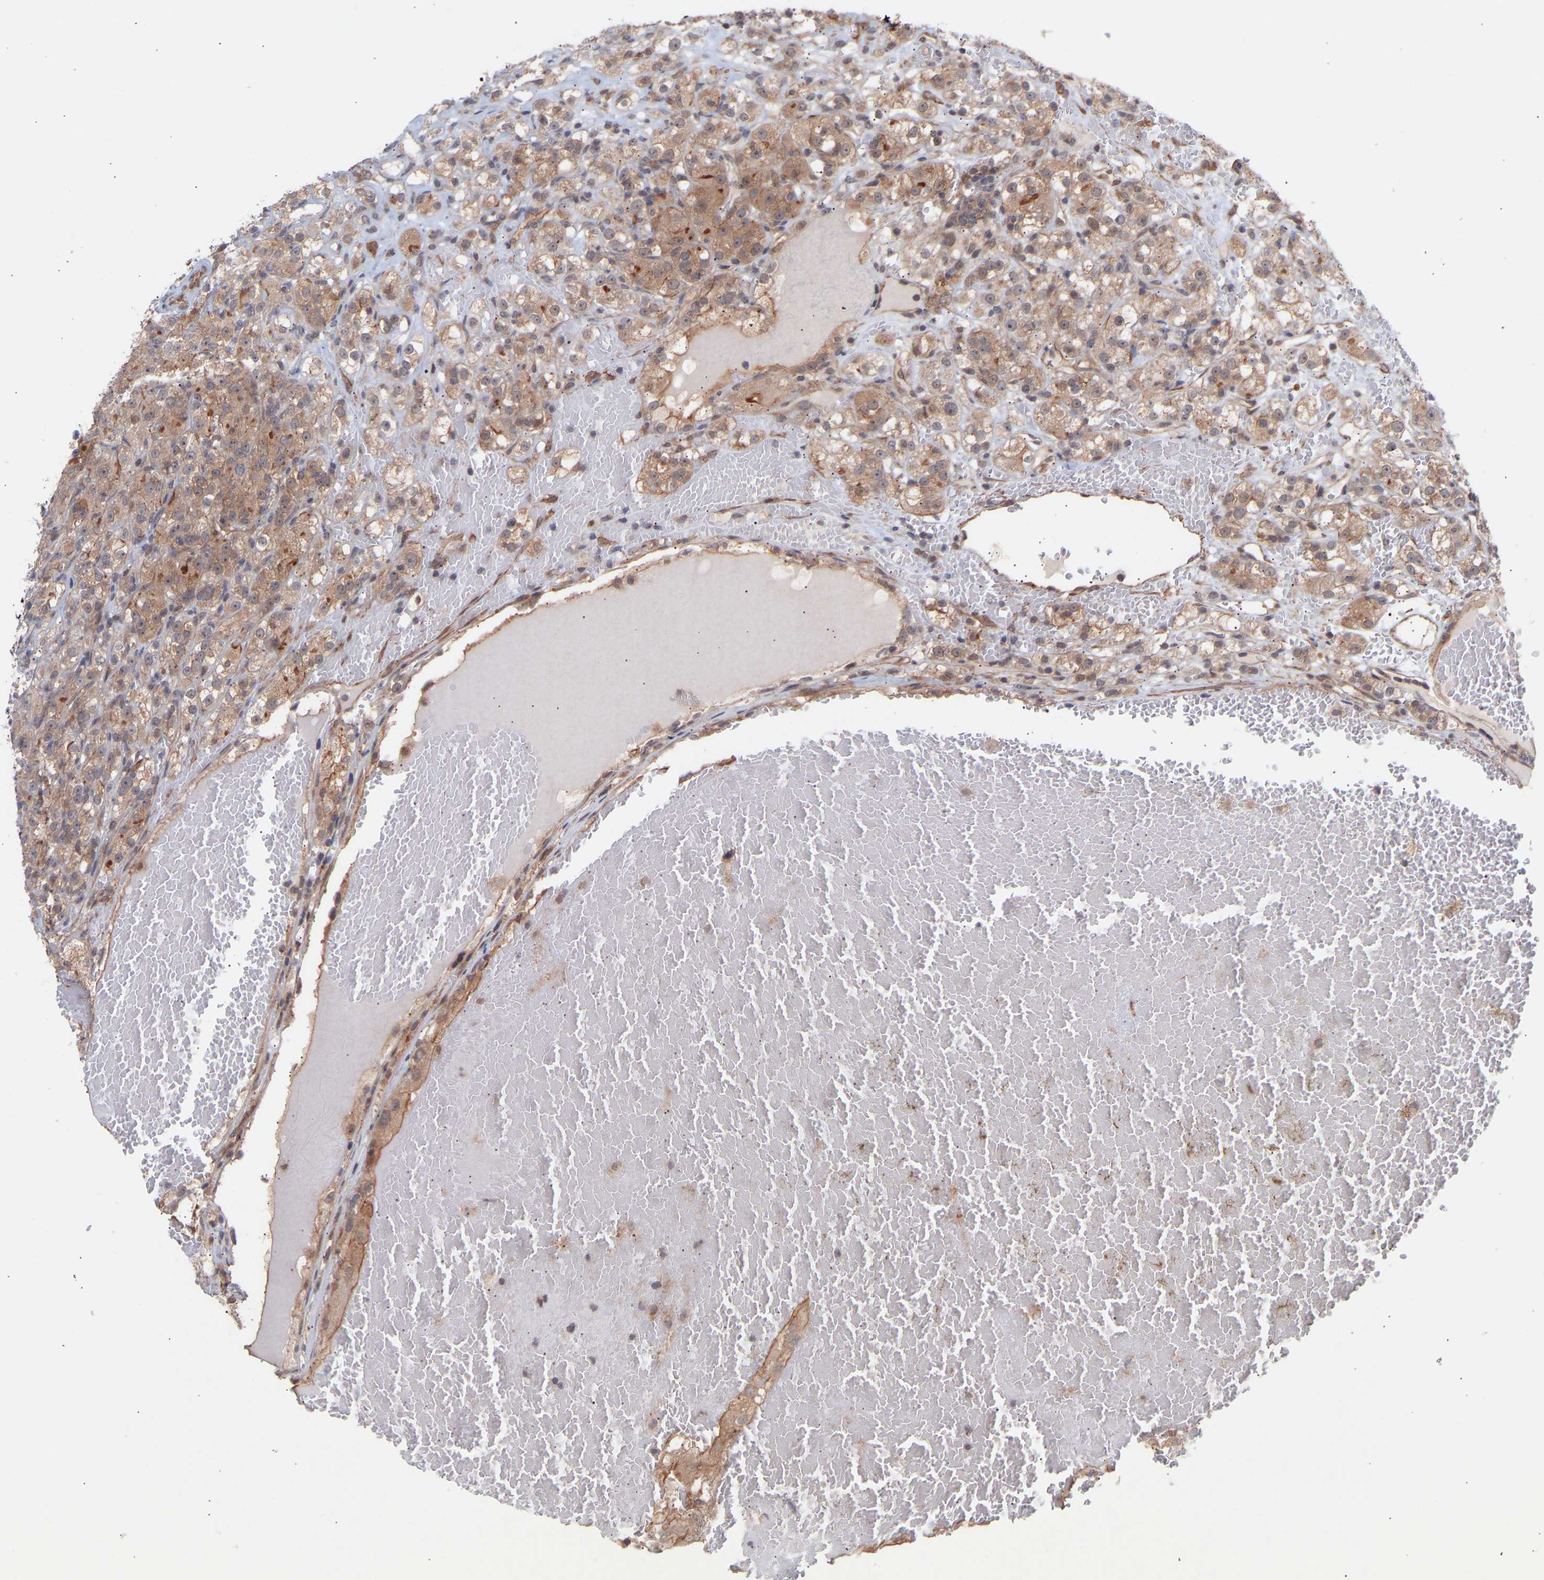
{"staining": {"intensity": "weak", "quantity": "25%-75%", "location": "cytoplasmic/membranous"}, "tissue": "renal cancer", "cell_type": "Tumor cells", "image_type": "cancer", "snomed": [{"axis": "morphology", "description": "Normal tissue, NOS"}, {"axis": "morphology", "description": "Adenocarcinoma, NOS"}, {"axis": "topography", "description": "Kidney"}], "caption": "Immunohistochemical staining of adenocarcinoma (renal) demonstrates weak cytoplasmic/membranous protein expression in about 25%-75% of tumor cells.", "gene": "PDLIM5", "patient": {"sex": "male", "age": 61}}